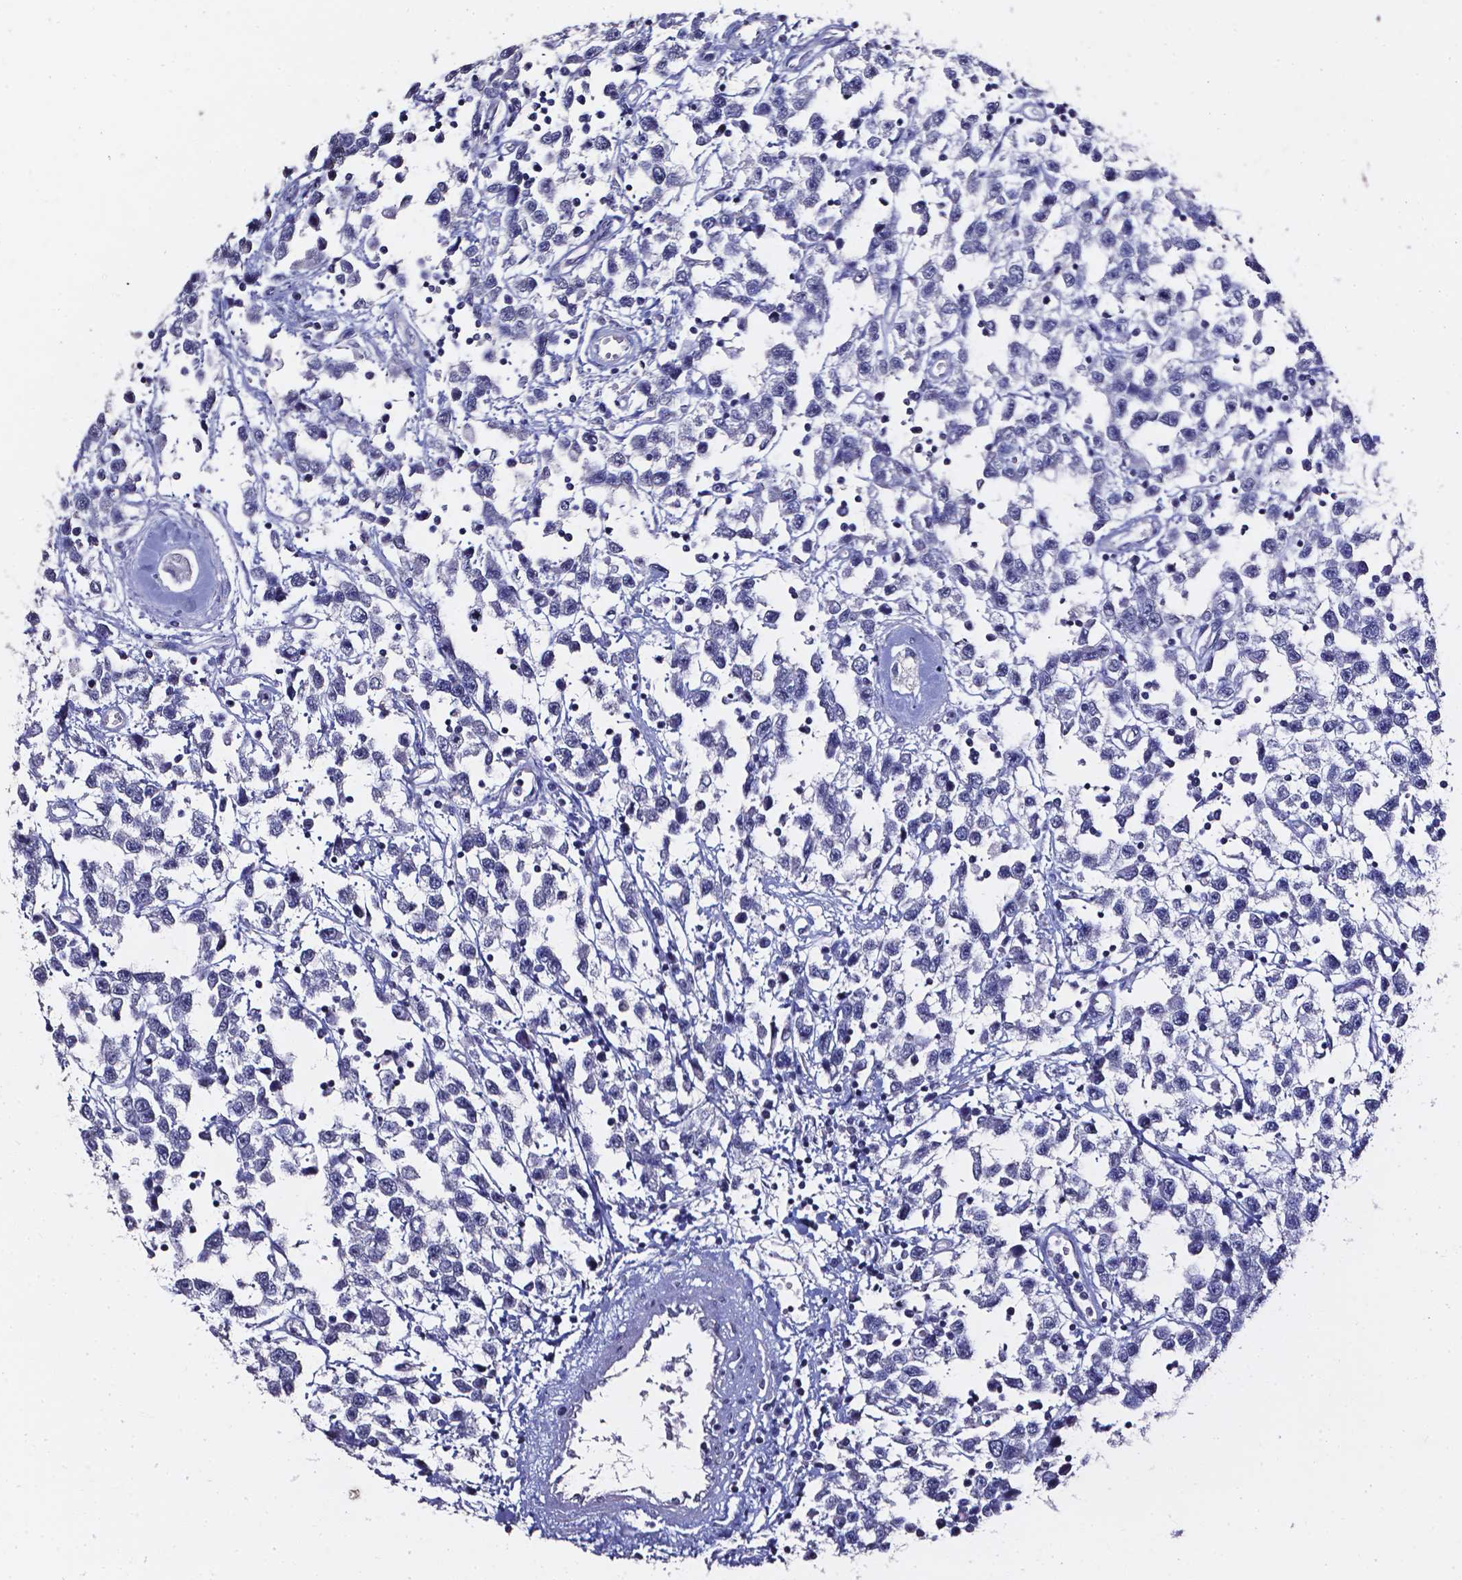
{"staining": {"intensity": "negative", "quantity": "none", "location": "none"}, "tissue": "testis cancer", "cell_type": "Tumor cells", "image_type": "cancer", "snomed": [{"axis": "morphology", "description": "Seminoma, NOS"}, {"axis": "topography", "description": "Testis"}], "caption": "Tumor cells show no significant protein positivity in seminoma (testis).", "gene": "AKR1B10", "patient": {"sex": "male", "age": 34}}